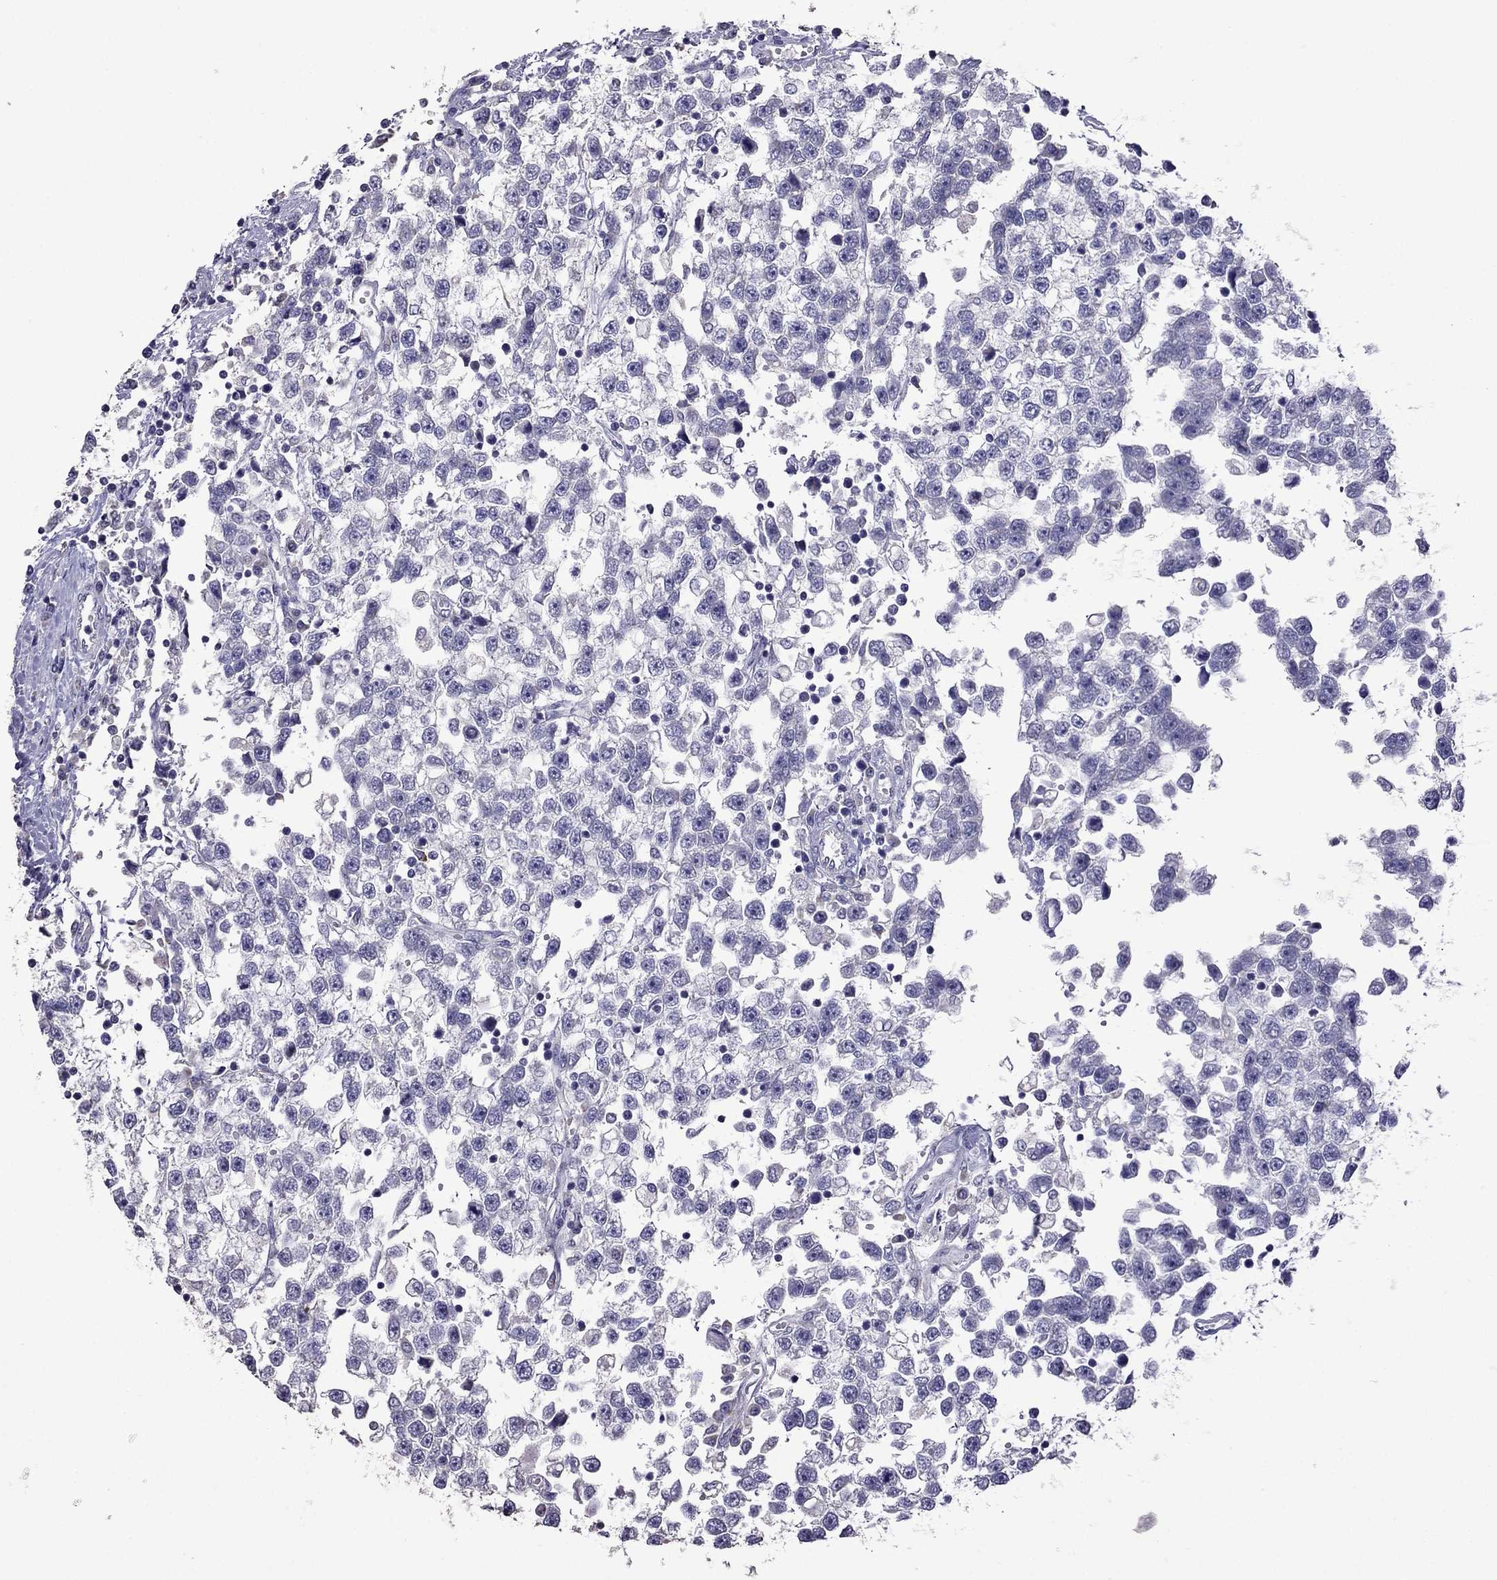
{"staining": {"intensity": "negative", "quantity": "none", "location": "none"}, "tissue": "testis cancer", "cell_type": "Tumor cells", "image_type": "cancer", "snomed": [{"axis": "morphology", "description": "Seminoma, NOS"}, {"axis": "topography", "description": "Testis"}], "caption": "This is an IHC image of testis cancer. There is no staining in tumor cells.", "gene": "AK5", "patient": {"sex": "male", "age": 34}}